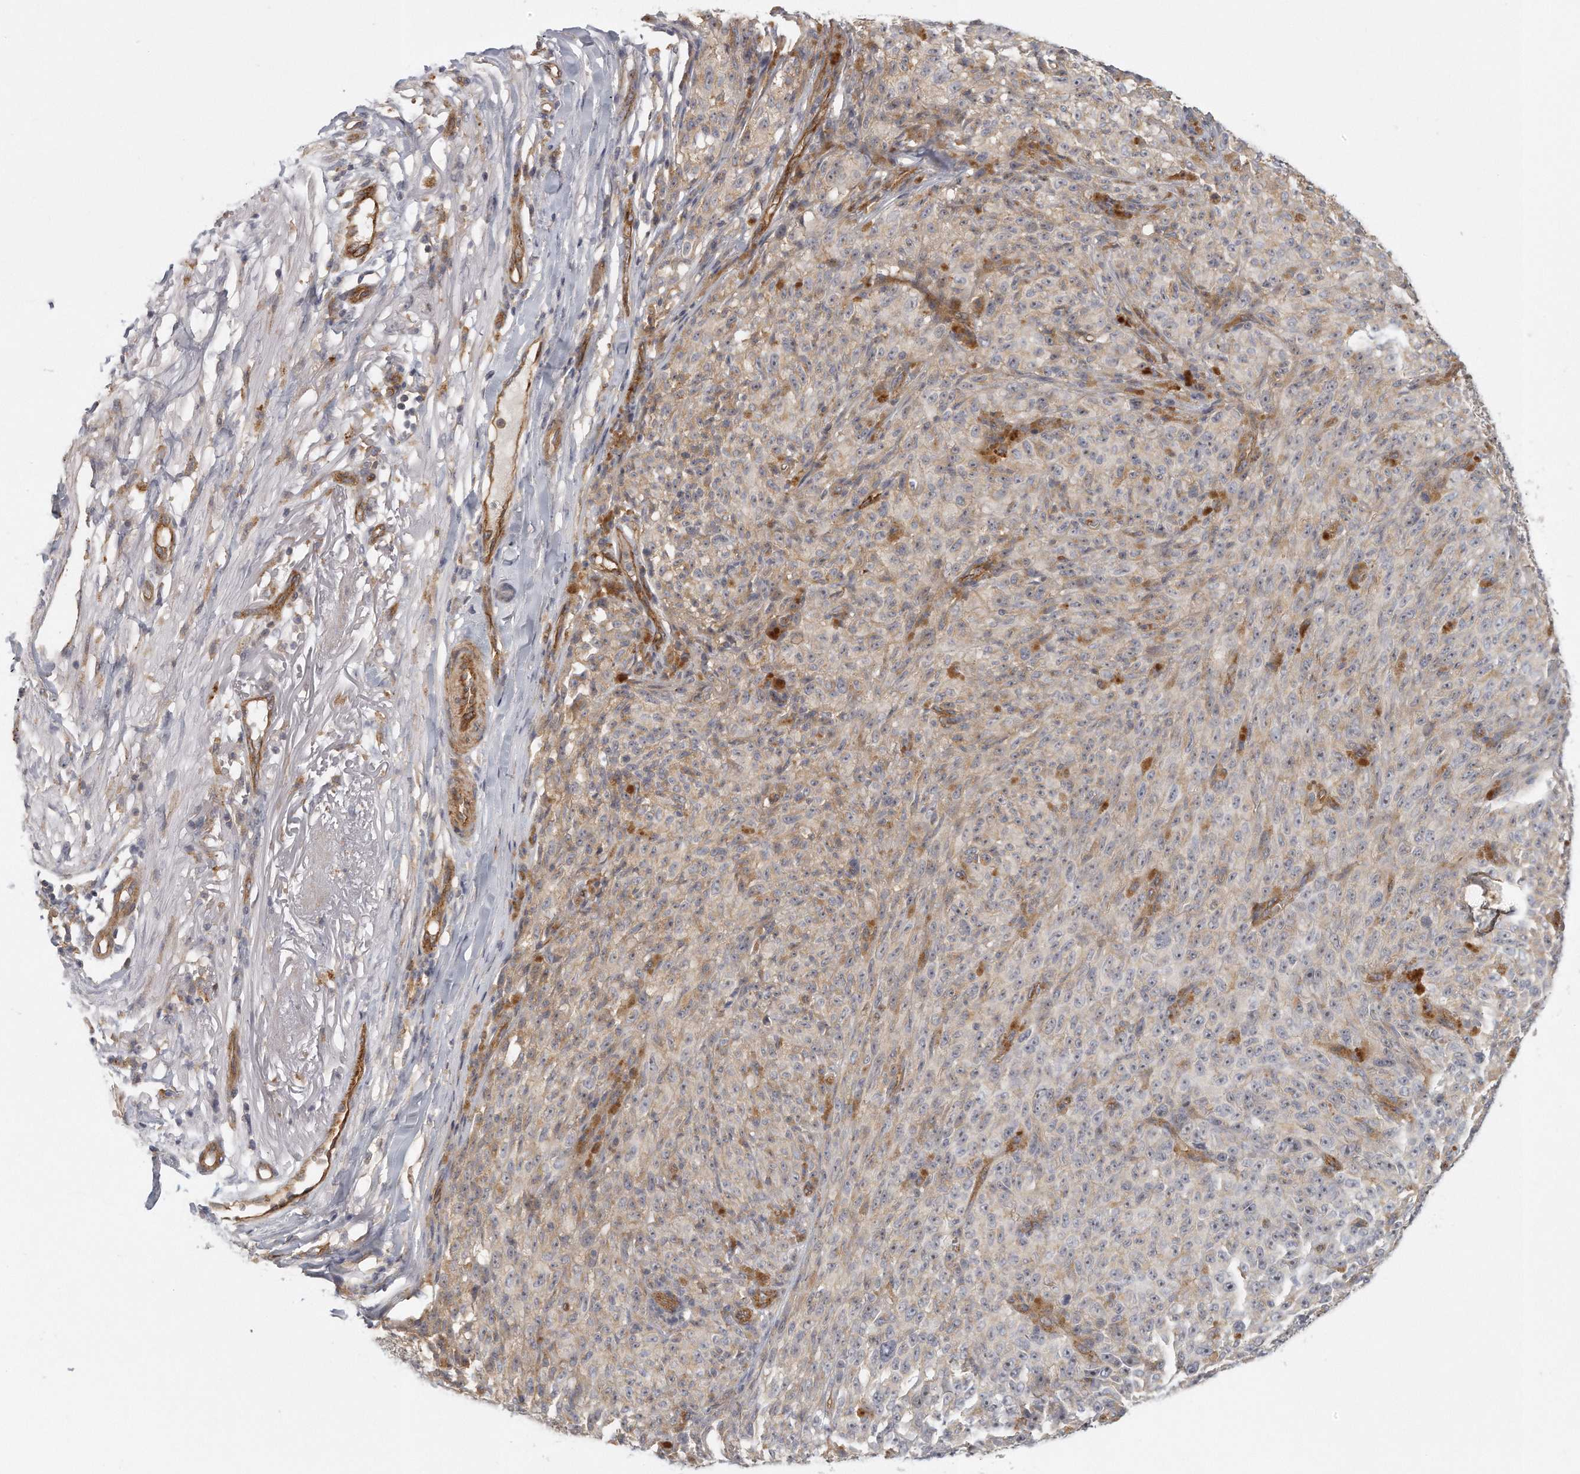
{"staining": {"intensity": "negative", "quantity": "none", "location": "none"}, "tissue": "melanoma", "cell_type": "Tumor cells", "image_type": "cancer", "snomed": [{"axis": "morphology", "description": "Malignant melanoma, NOS"}, {"axis": "topography", "description": "Skin"}], "caption": "IHC micrograph of neoplastic tissue: malignant melanoma stained with DAB (3,3'-diaminobenzidine) shows no significant protein expression in tumor cells.", "gene": "MTERF4", "patient": {"sex": "female", "age": 82}}